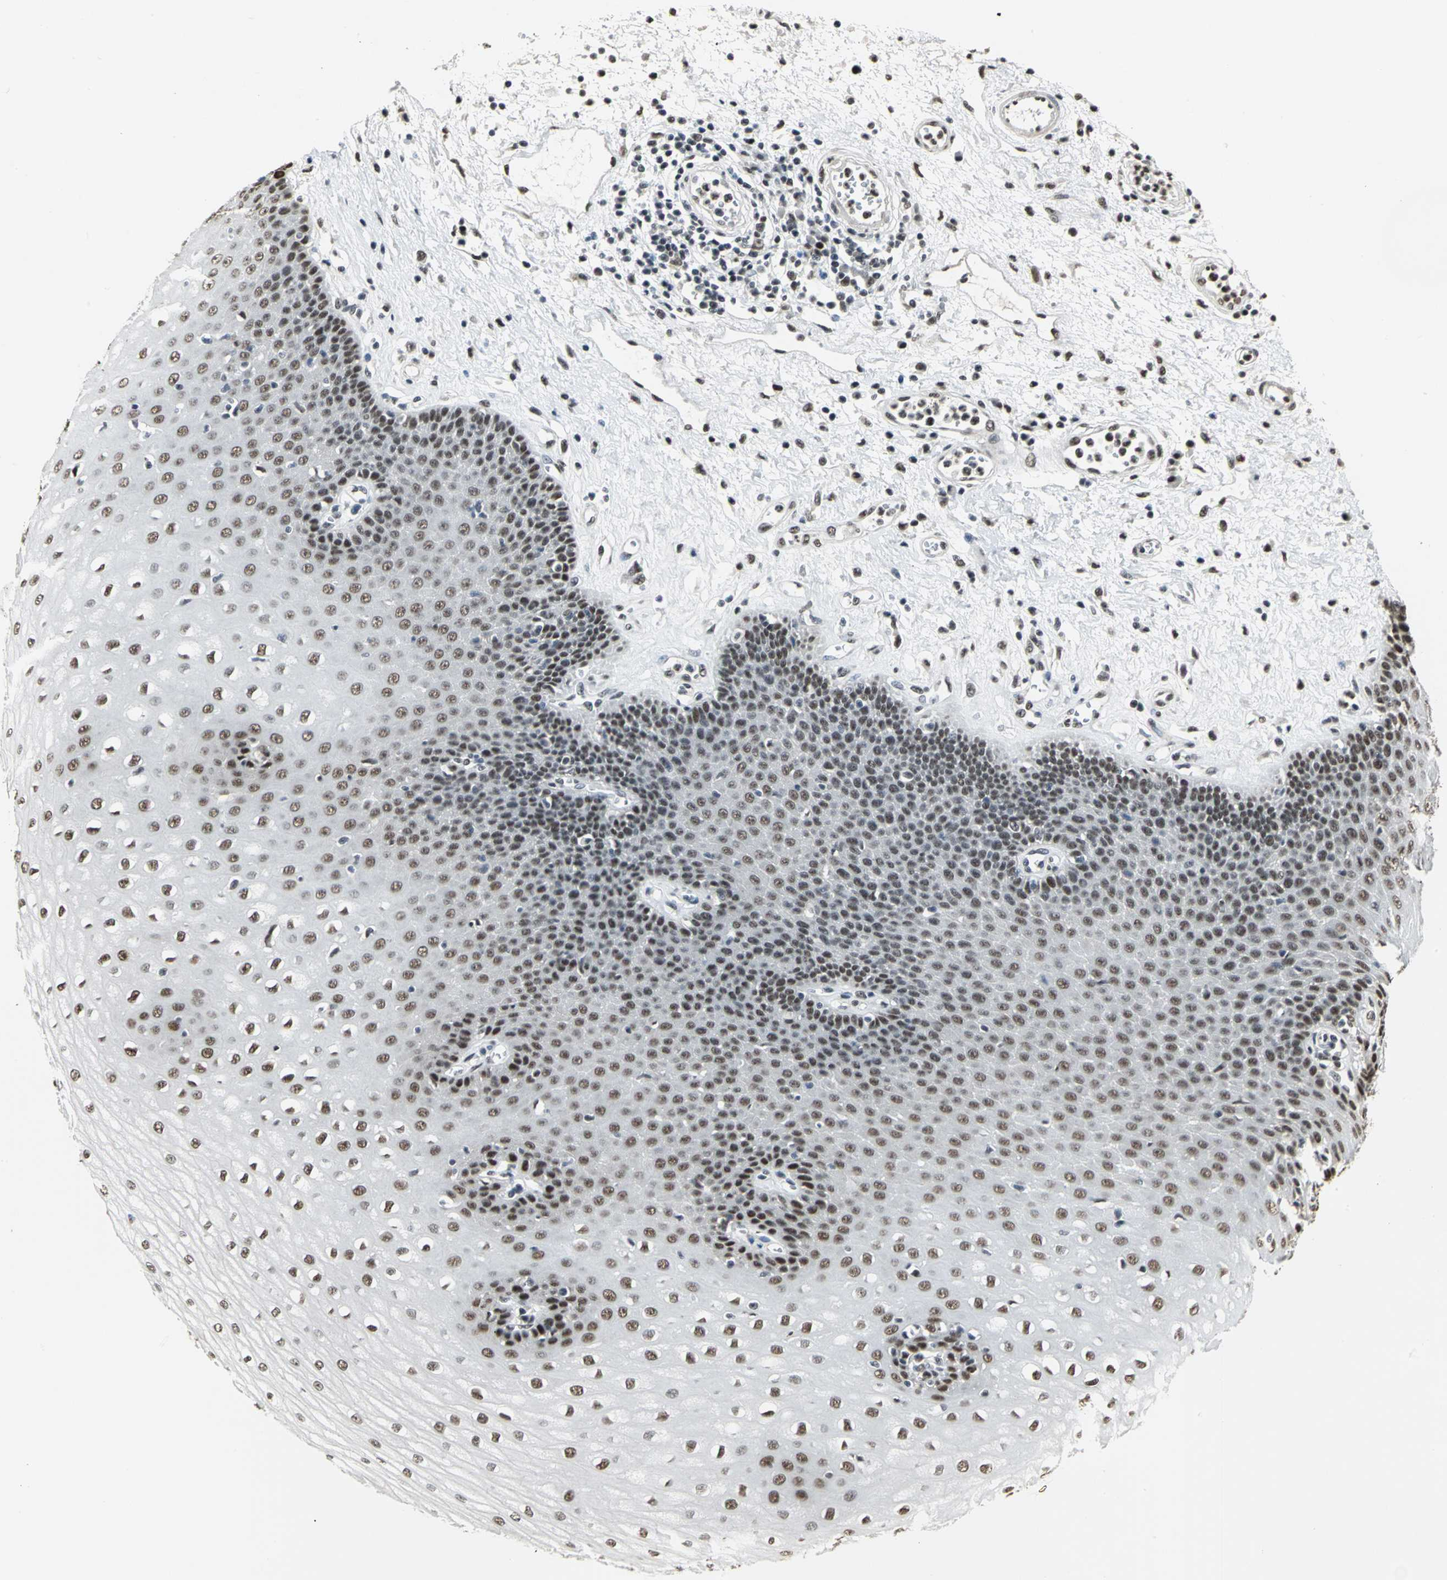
{"staining": {"intensity": "strong", "quantity": ">75%", "location": "nuclear"}, "tissue": "esophagus", "cell_type": "Squamous epithelial cells", "image_type": "normal", "snomed": [{"axis": "morphology", "description": "Normal tissue, NOS"}, {"axis": "morphology", "description": "Squamous cell carcinoma, NOS"}, {"axis": "topography", "description": "Esophagus"}], "caption": "Immunohistochemical staining of benign human esophagus demonstrates >75% levels of strong nuclear protein staining in about >75% of squamous epithelial cells. The staining was performed using DAB to visualize the protein expression in brown, while the nuclei were stained in blue with hematoxylin (Magnification: 20x).", "gene": "CCDC88C", "patient": {"sex": "male", "age": 65}}